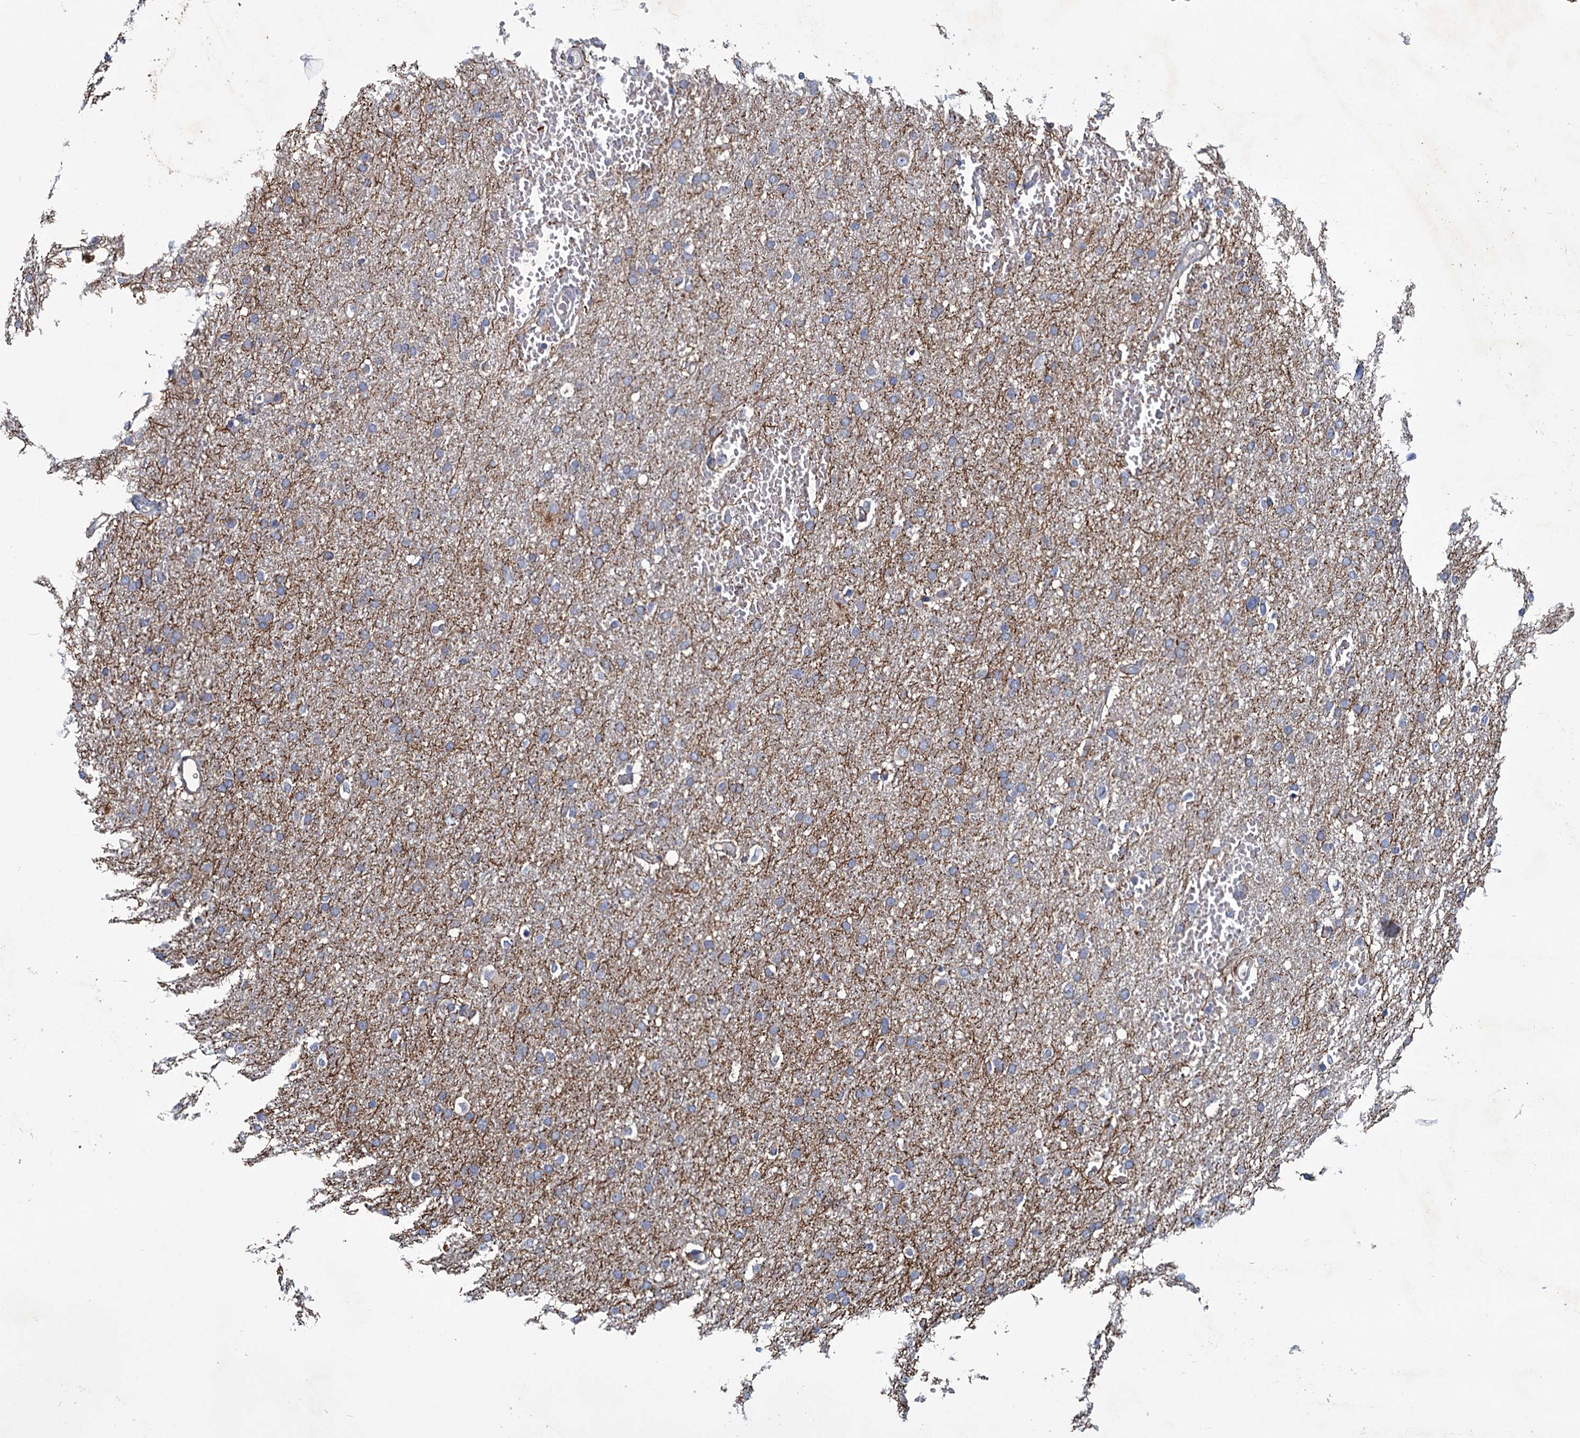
{"staining": {"intensity": "negative", "quantity": "none", "location": "none"}, "tissue": "glioma", "cell_type": "Tumor cells", "image_type": "cancer", "snomed": [{"axis": "morphology", "description": "Glioma, malignant, High grade"}, {"axis": "topography", "description": "Cerebral cortex"}], "caption": "Tumor cells show no significant expression in malignant glioma (high-grade). (DAB immunohistochemistry (IHC), high magnification).", "gene": "CEP295", "patient": {"sex": "female", "age": 36}}